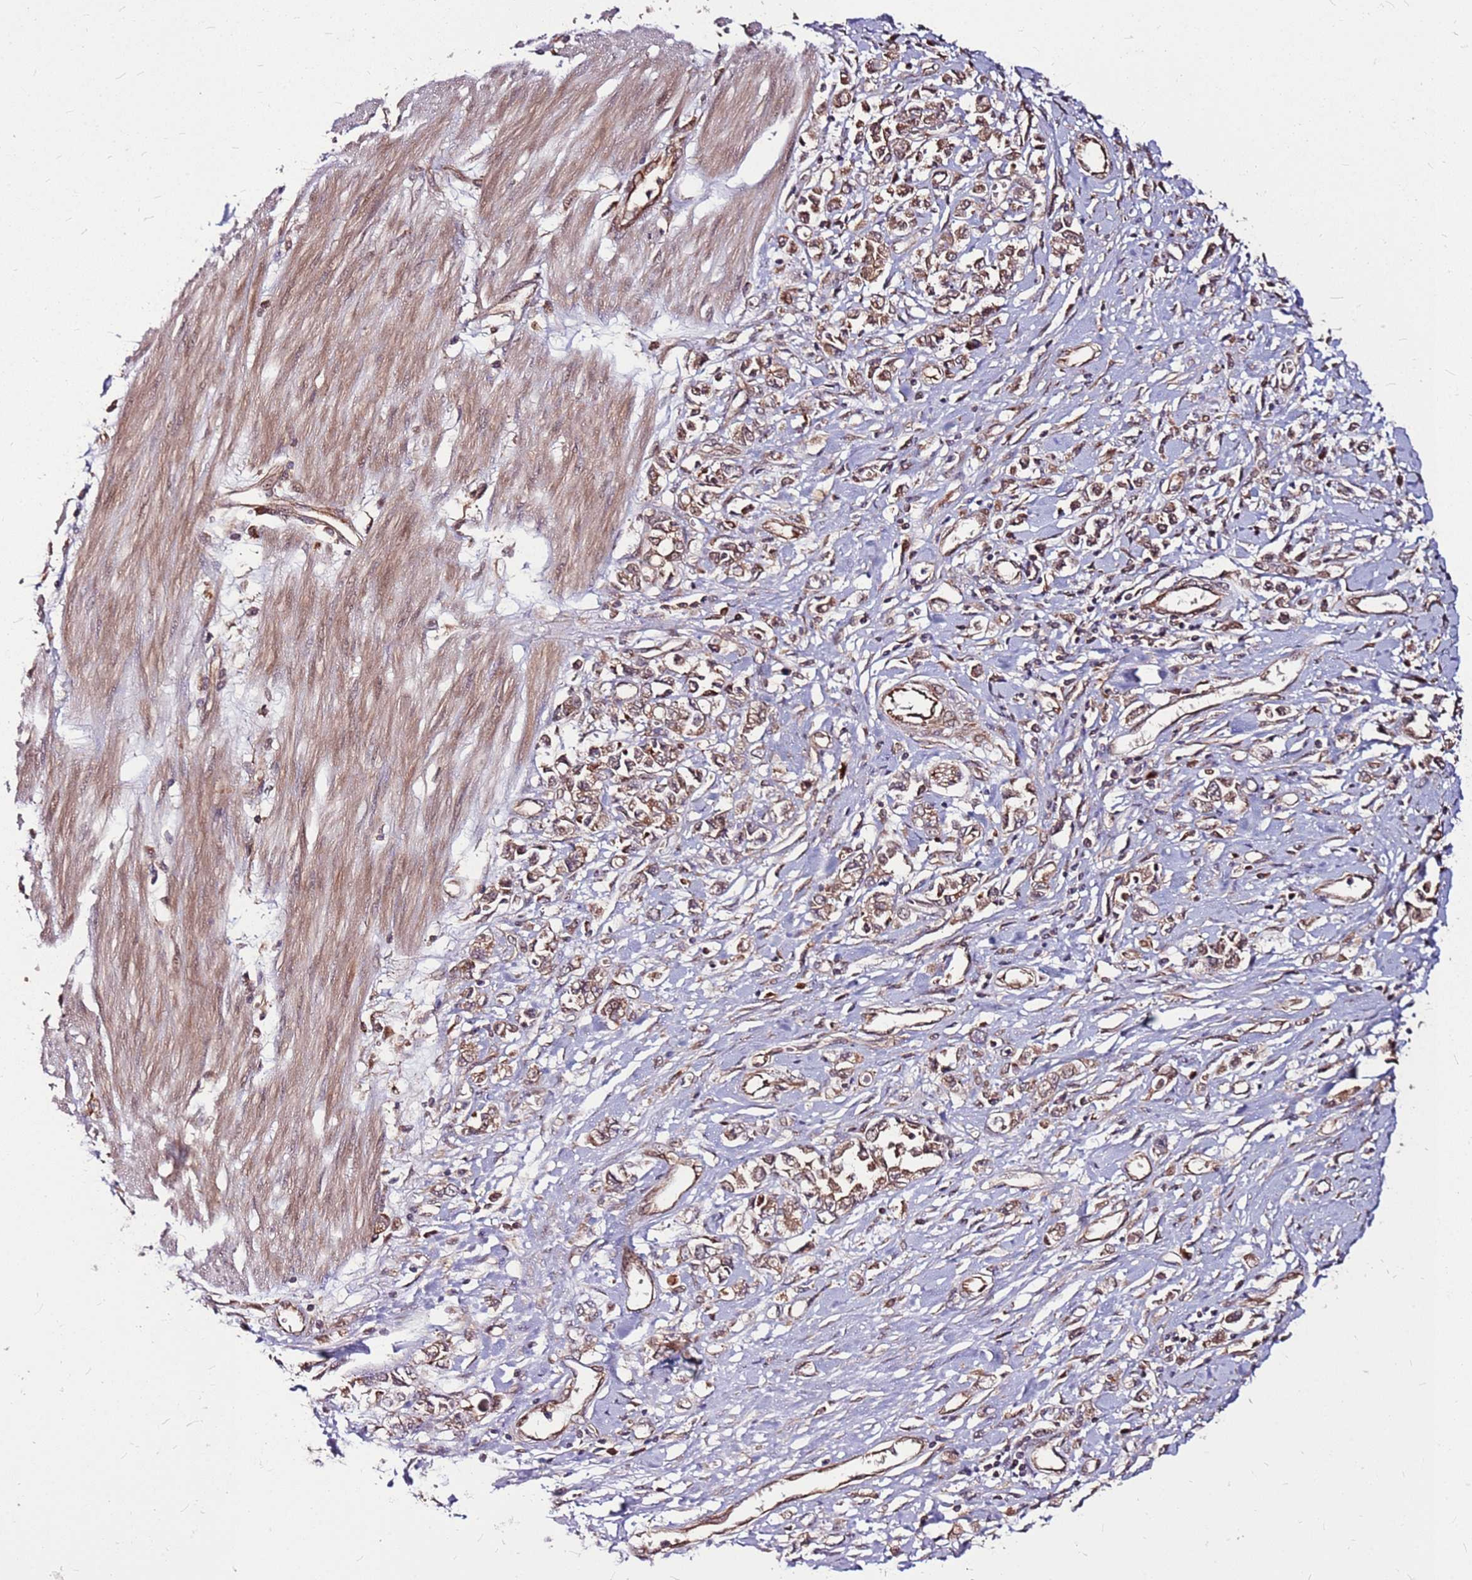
{"staining": {"intensity": "moderate", "quantity": ">75%", "location": "cytoplasmic/membranous"}, "tissue": "stomach cancer", "cell_type": "Tumor cells", "image_type": "cancer", "snomed": [{"axis": "morphology", "description": "Adenocarcinoma, NOS"}, {"axis": "topography", "description": "Stomach"}], "caption": "Brown immunohistochemical staining in human stomach cancer (adenocarcinoma) displays moderate cytoplasmic/membranous expression in about >75% of tumor cells.", "gene": "LYPLAL1", "patient": {"sex": "female", "age": 76}}